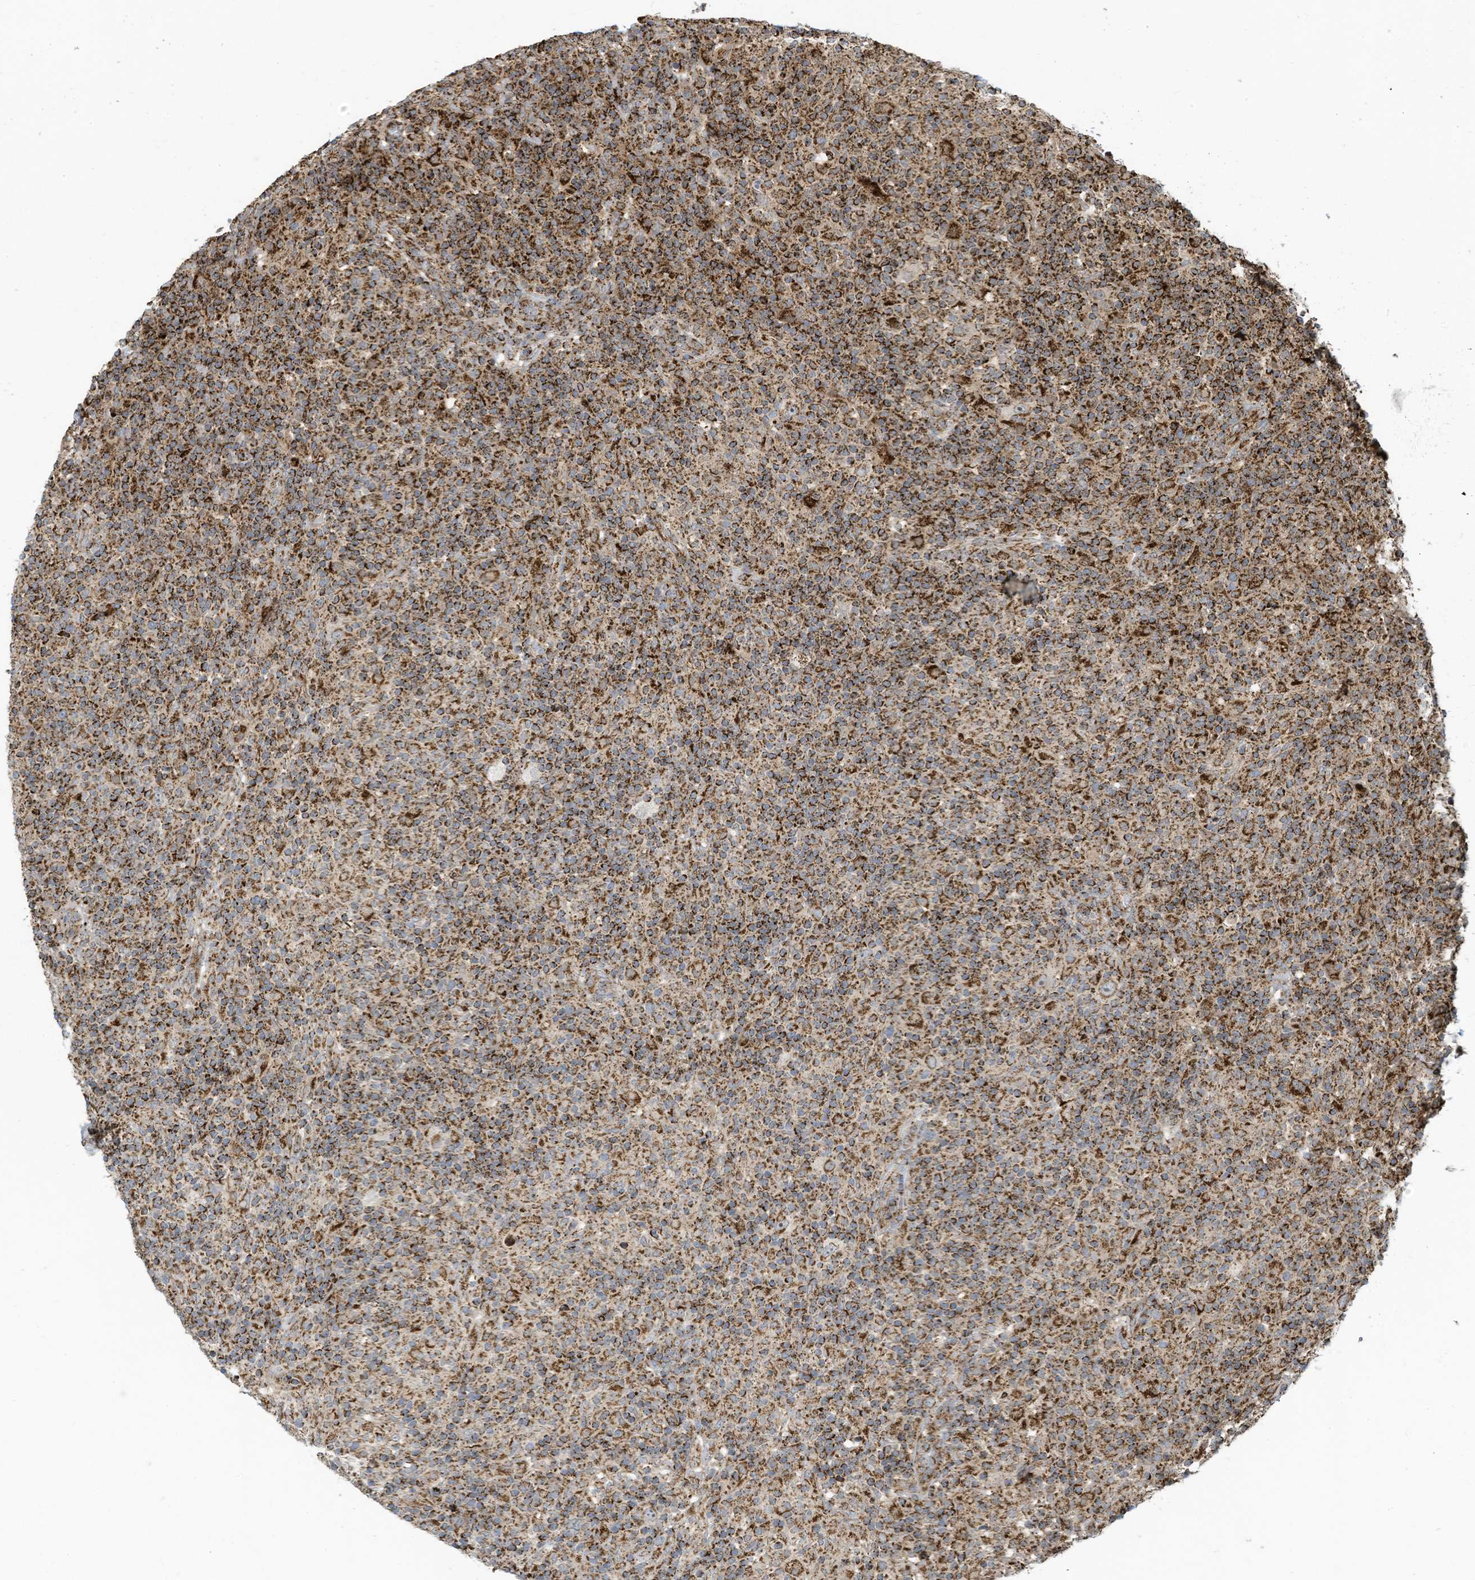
{"staining": {"intensity": "strong", "quantity": ">75%", "location": "cytoplasmic/membranous"}, "tissue": "lymphoma", "cell_type": "Tumor cells", "image_type": "cancer", "snomed": [{"axis": "morphology", "description": "Hodgkin's disease, NOS"}, {"axis": "topography", "description": "Lymph node"}], "caption": "This is a photomicrograph of immunohistochemistry staining of Hodgkin's disease, which shows strong expression in the cytoplasmic/membranous of tumor cells.", "gene": "COX10", "patient": {"sex": "male", "age": 70}}